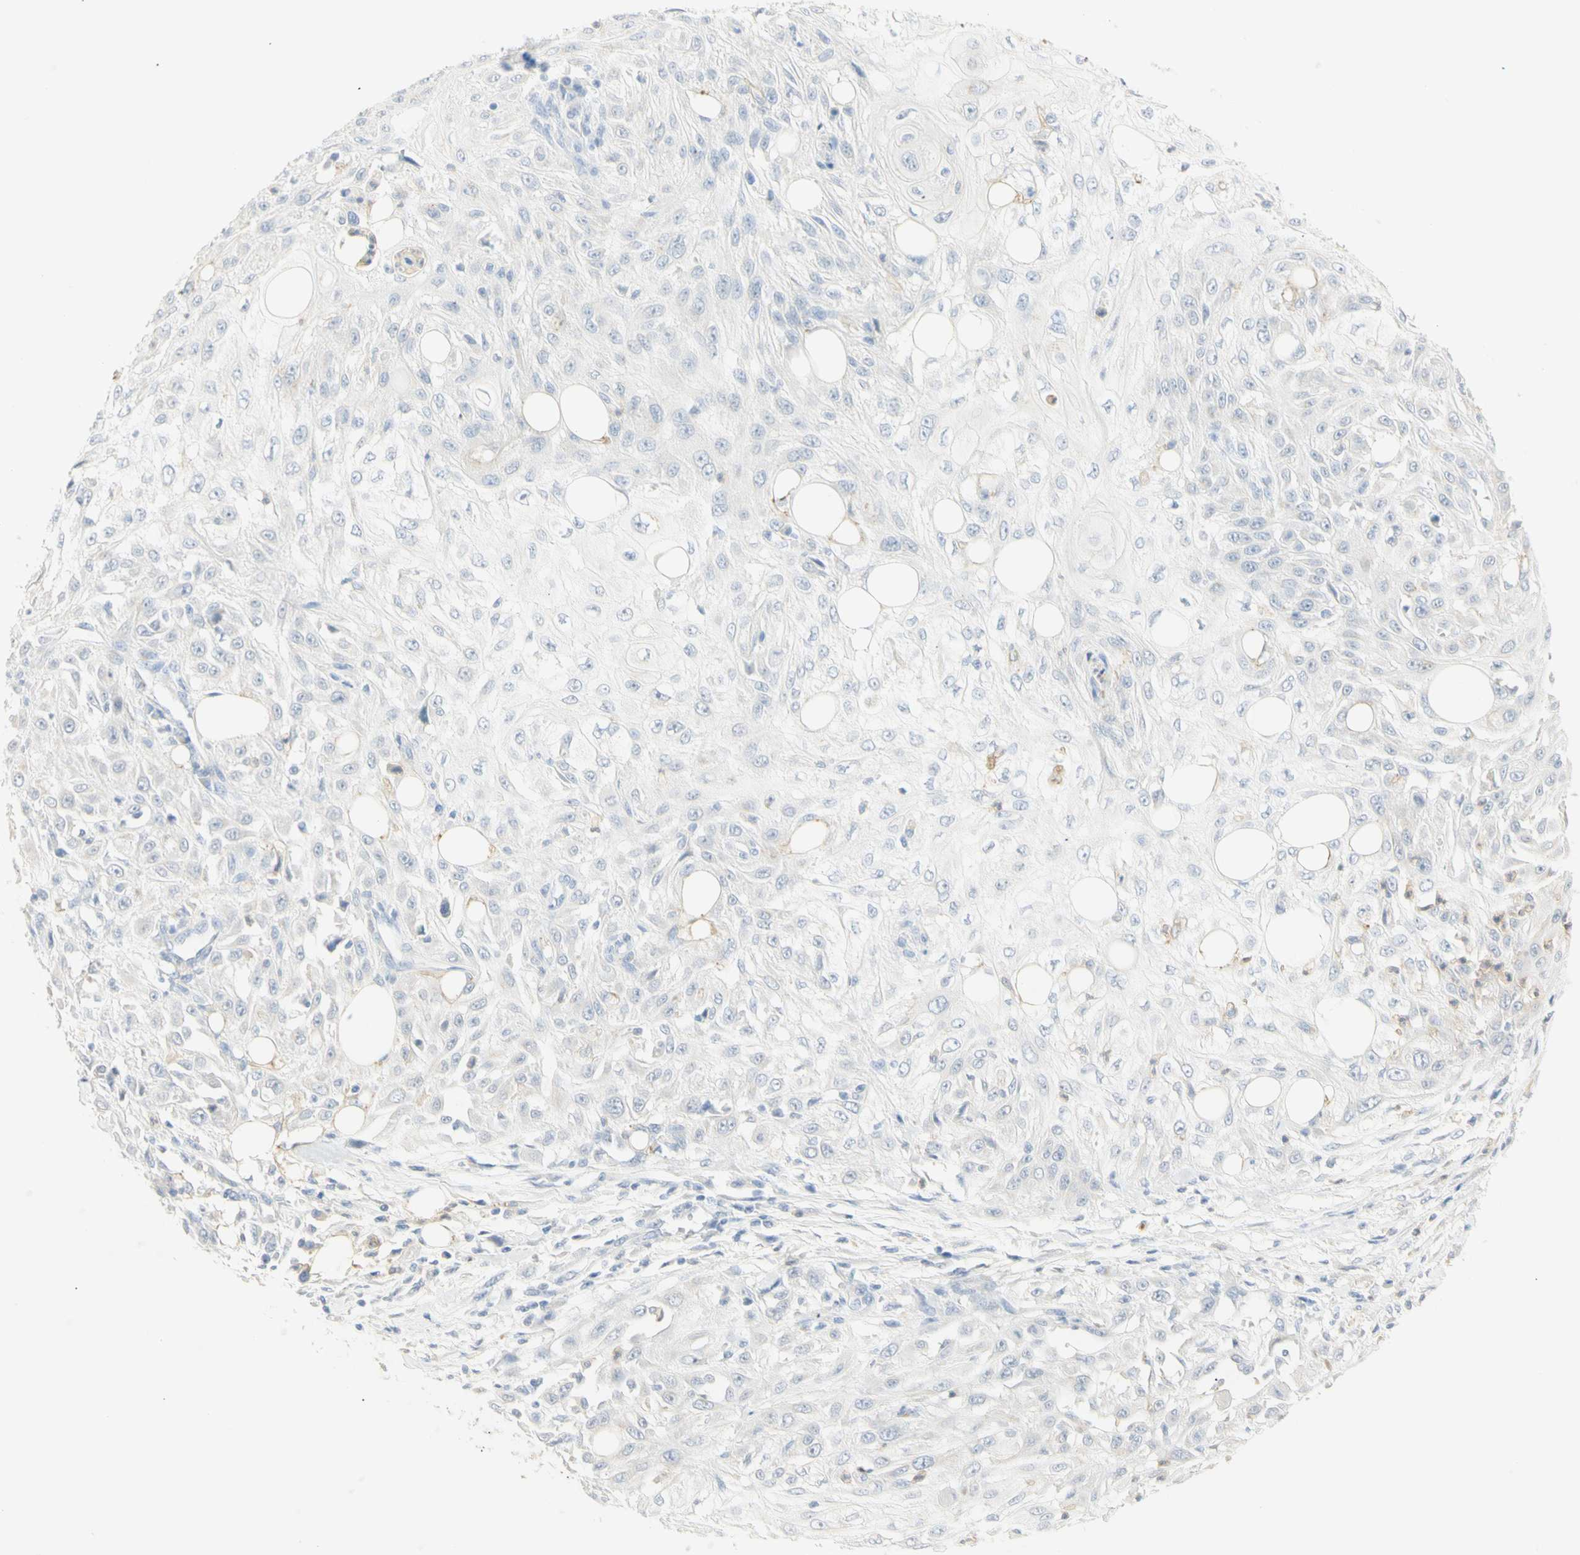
{"staining": {"intensity": "negative", "quantity": "none", "location": "none"}, "tissue": "skin cancer", "cell_type": "Tumor cells", "image_type": "cancer", "snomed": [{"axis": "morphology", "description": "Squamous cell carcinoma, NOS"}, {"axis": "topography", "description": "Skin"}], "caption": "Tumor cells show no significant protein positivity in squamous cell carcinoma (skin). (Brightfield microscopy of DAB (3,3'-diaminobenzidine) immunohistochemistry (IHC) at high magnification).", "gene": "B4GALNT3", "patient": {"sex": "male", "age": 75}}